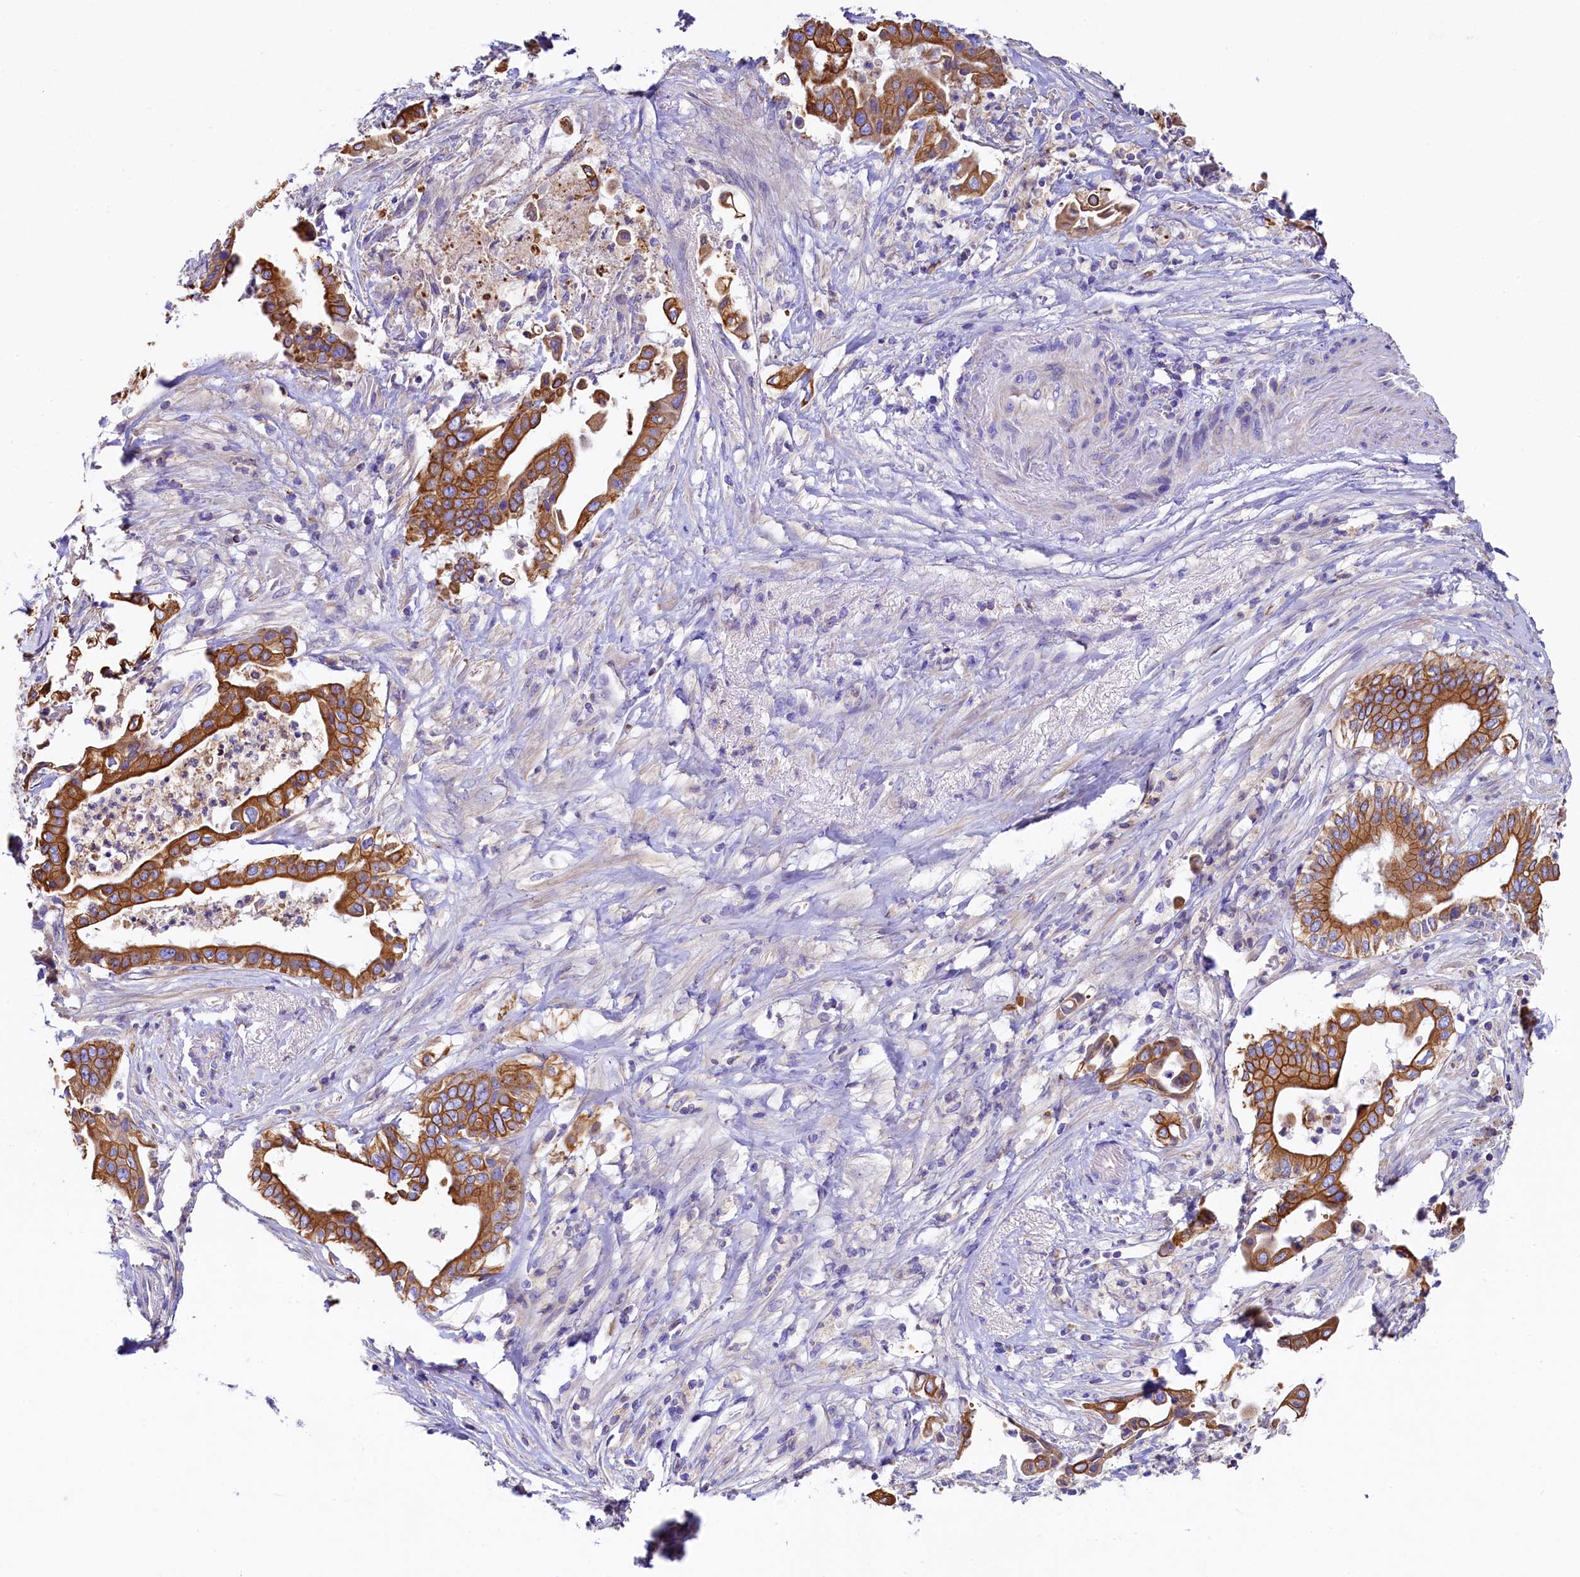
{"staining": {"intensity": "strong", "quantity": ">75%", "location": "cytoplasmic/membranous"}, "tissue": "pancreatic cancer", "cell_type": "Tumor cells", "image_type": "cancer", "snomed": [{"axis": "morphology", "description": "Adenocarcinoma, NOS"}, {"axis": "topography", "description": "Pancreas"}], "caption": "Pancreatic cancer was stained to show a protein in brown. There is high levels of strong cytoplasmic/membranous expression in approximately >75% of tumor cells.", "gene": "CLYBL", "patient": {"sex": "female", "age": 77}}